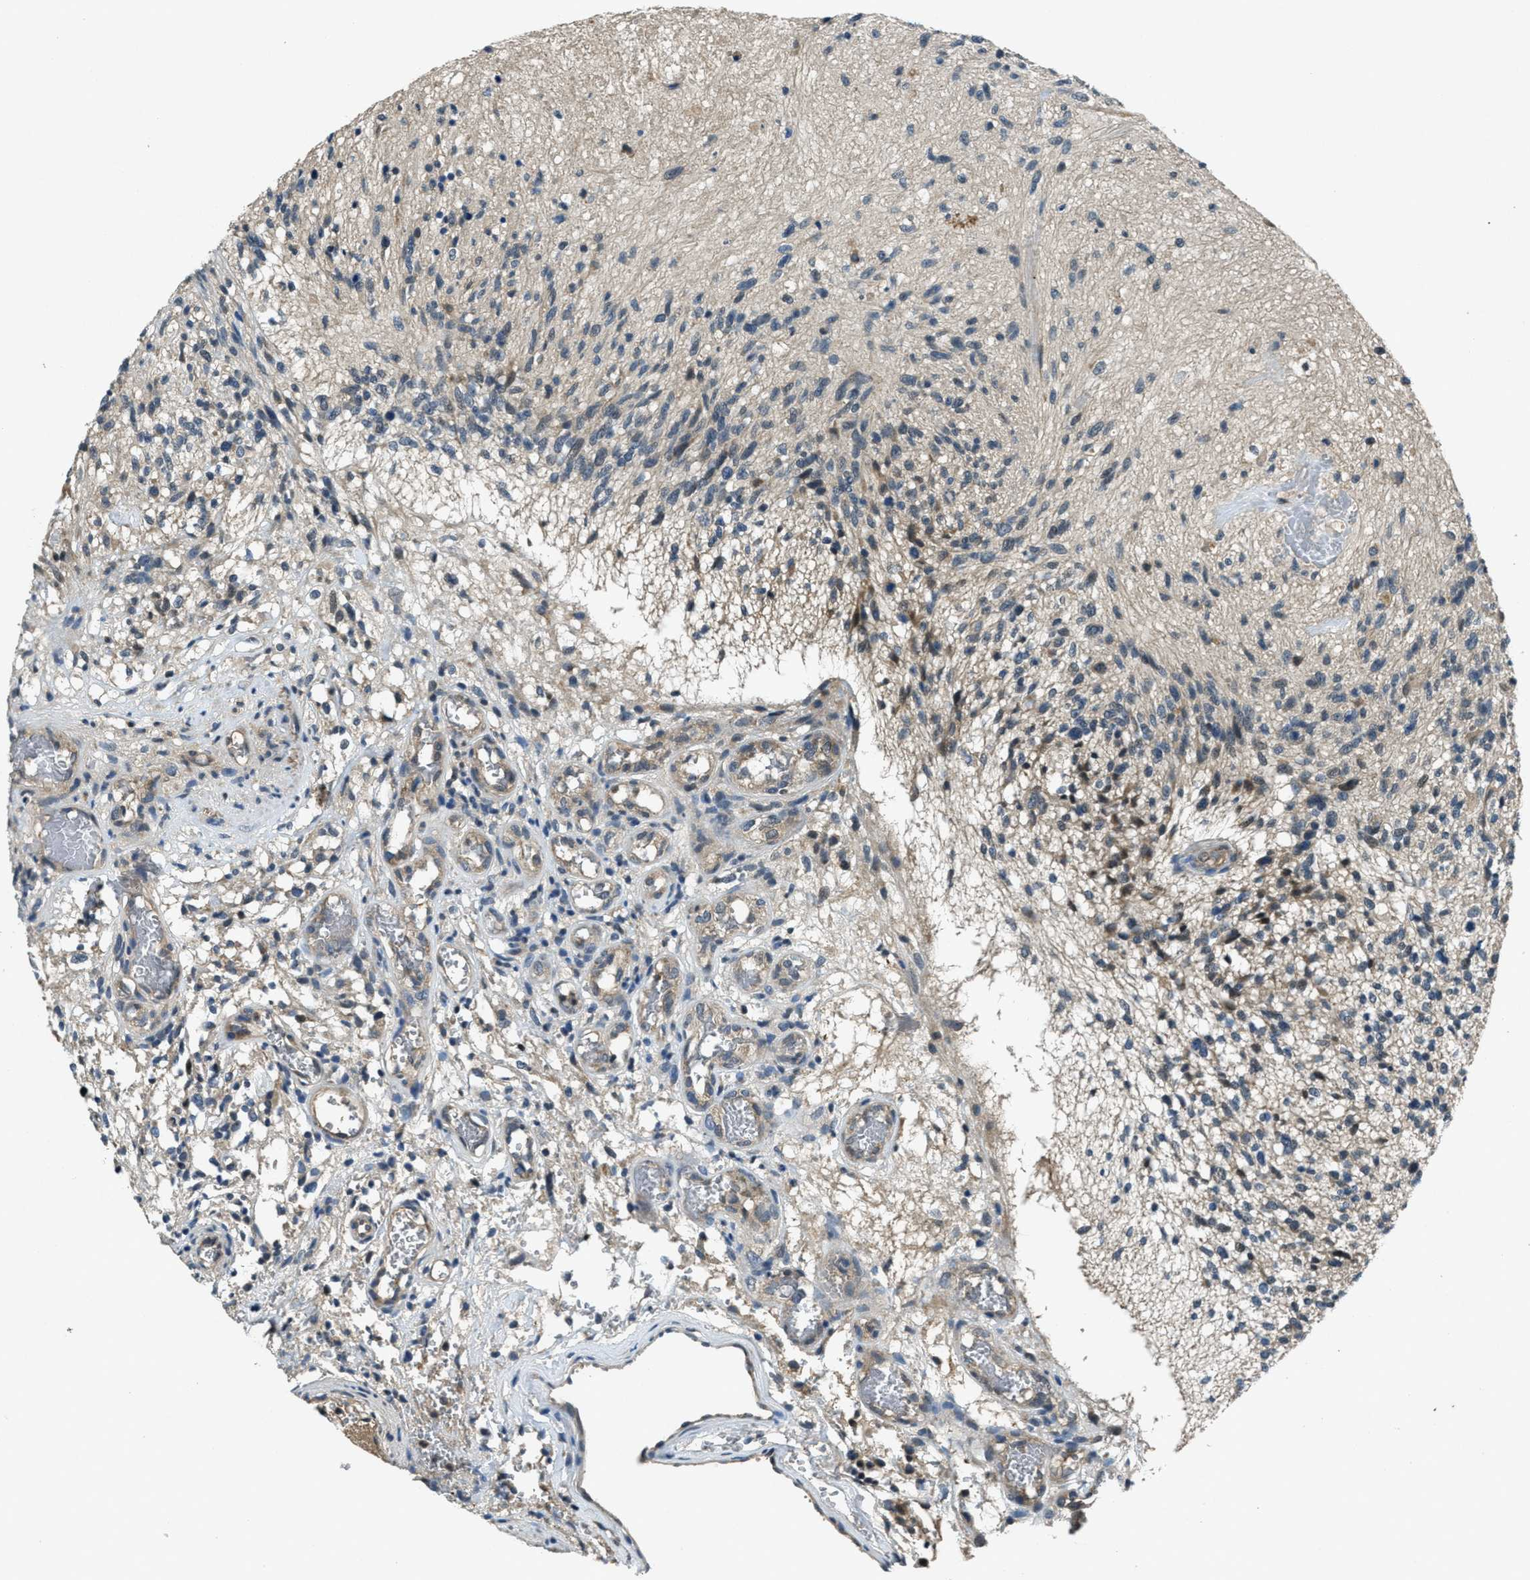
{"staining": {"intensity": "negative", "quantity": "none", "location": "none"}, "tissue": "glioma", "cell_type": "Tumor cells", "image_type": "cancer", "snomed": [{"axis": "morphology", "description": "Normal tissue, NOS"}, {"axis": "morphology", "description": "Glioma, malignant, High grade"}, {"axis": "topography", "description": "Cerebral cortex"}], "caption": "Glioma was stained to show a protein in brown. There is no significant positivity in tumor cells. (DAB immunohistochemistry (IHC) visualized using brightfield microscopy, high magnification).", "gene": "DUSP6", "patient": {"sex": "male", "age": 75}}